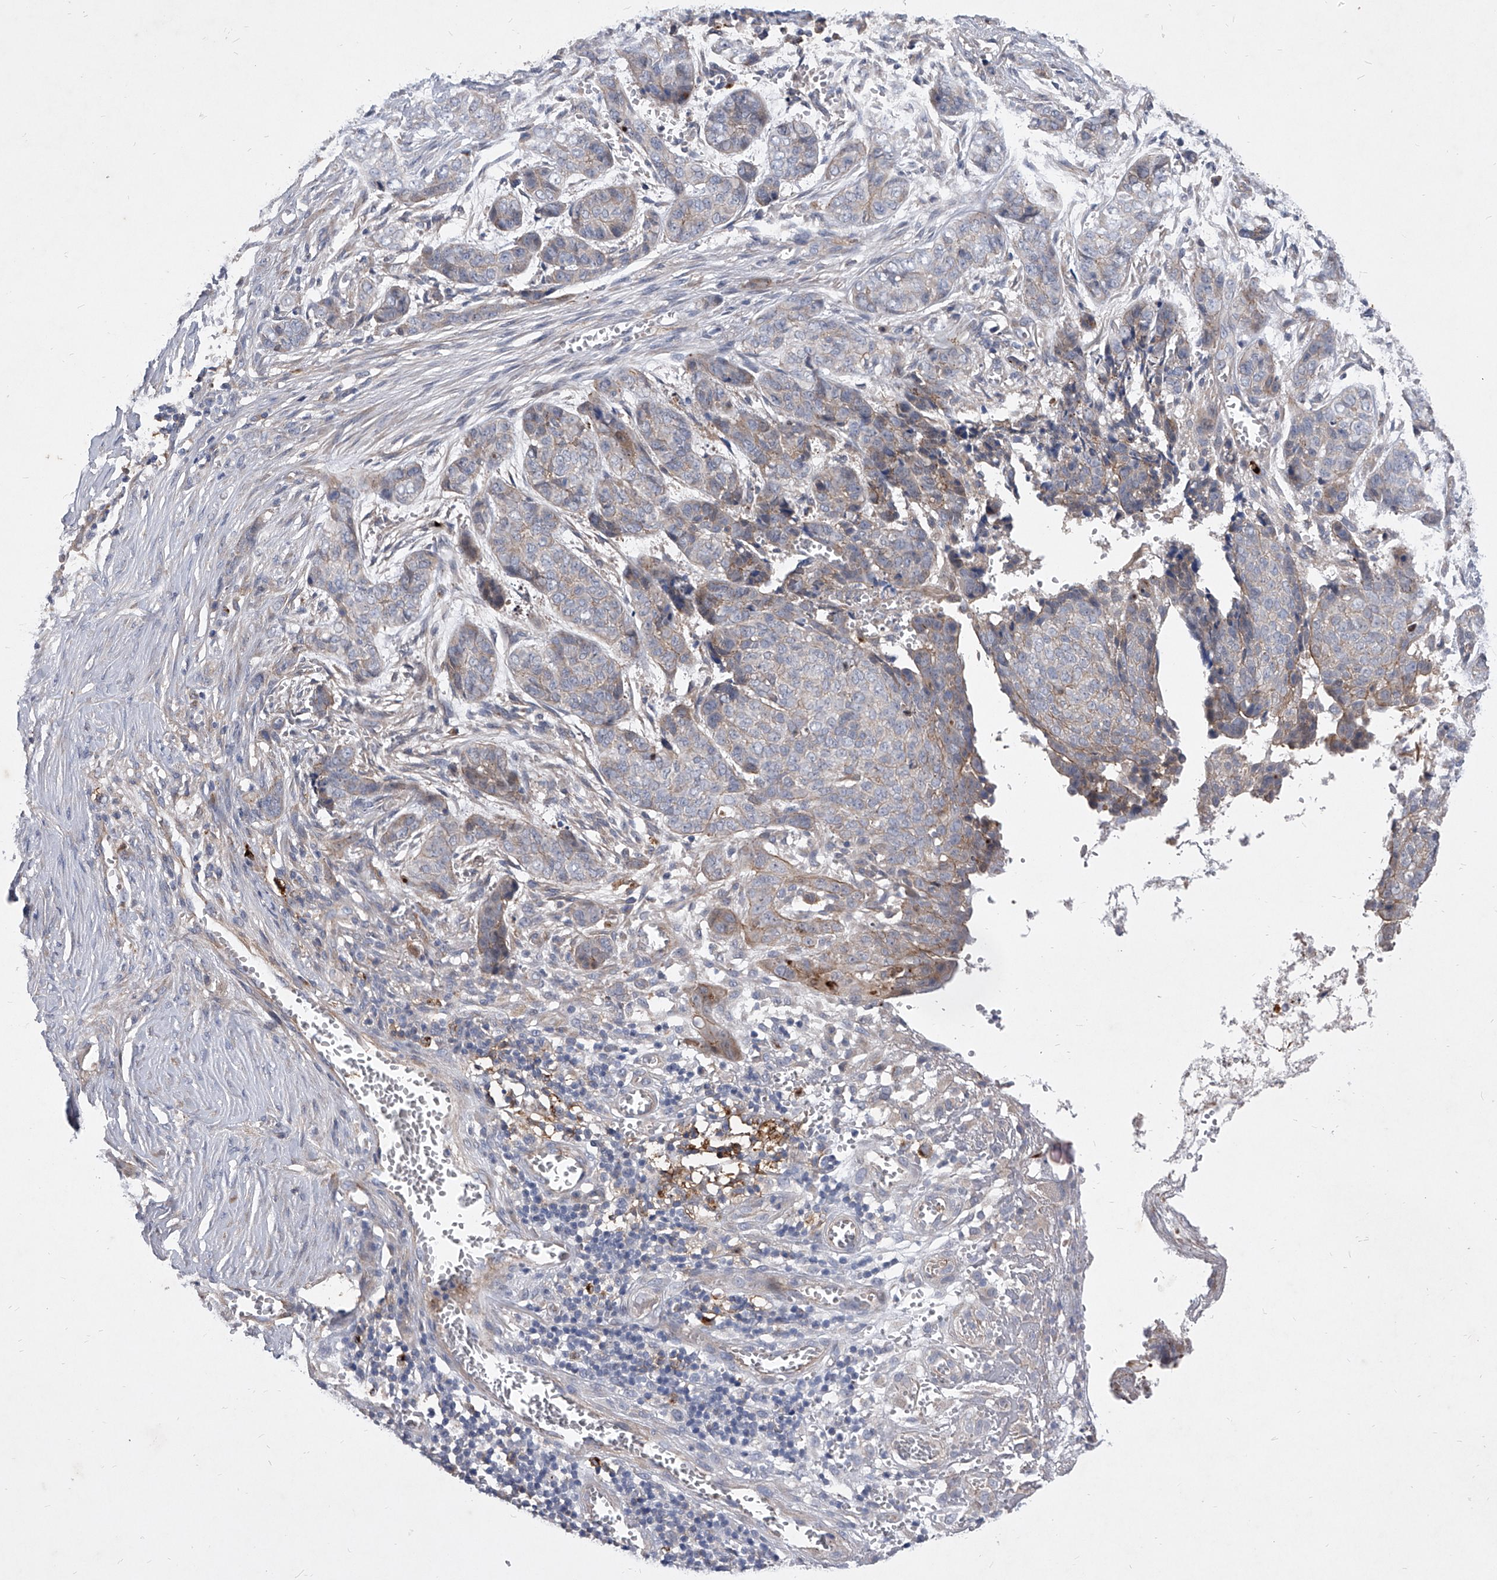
{"staining": {"intensity": "weak", "quantity": "<25%", "location": "cytoplasmic/membranous"}, "tissue": "skin cancer", "cell_type": "Tumor cells", "image_type": "cancer", "snomed": [{"axis": "morphology", "description": "Basal cell carcinoma"}, {"axis": "topography", "description": "Skin"}], "caption": "High magnification brightfield microscopy of skin cancer stained with DAB (brown) and counterstained with hematoxylin (blue): tumor cells show no significant expression.", "gene": "MINDY4", "patient": {"sex": "female", "age": 64}}